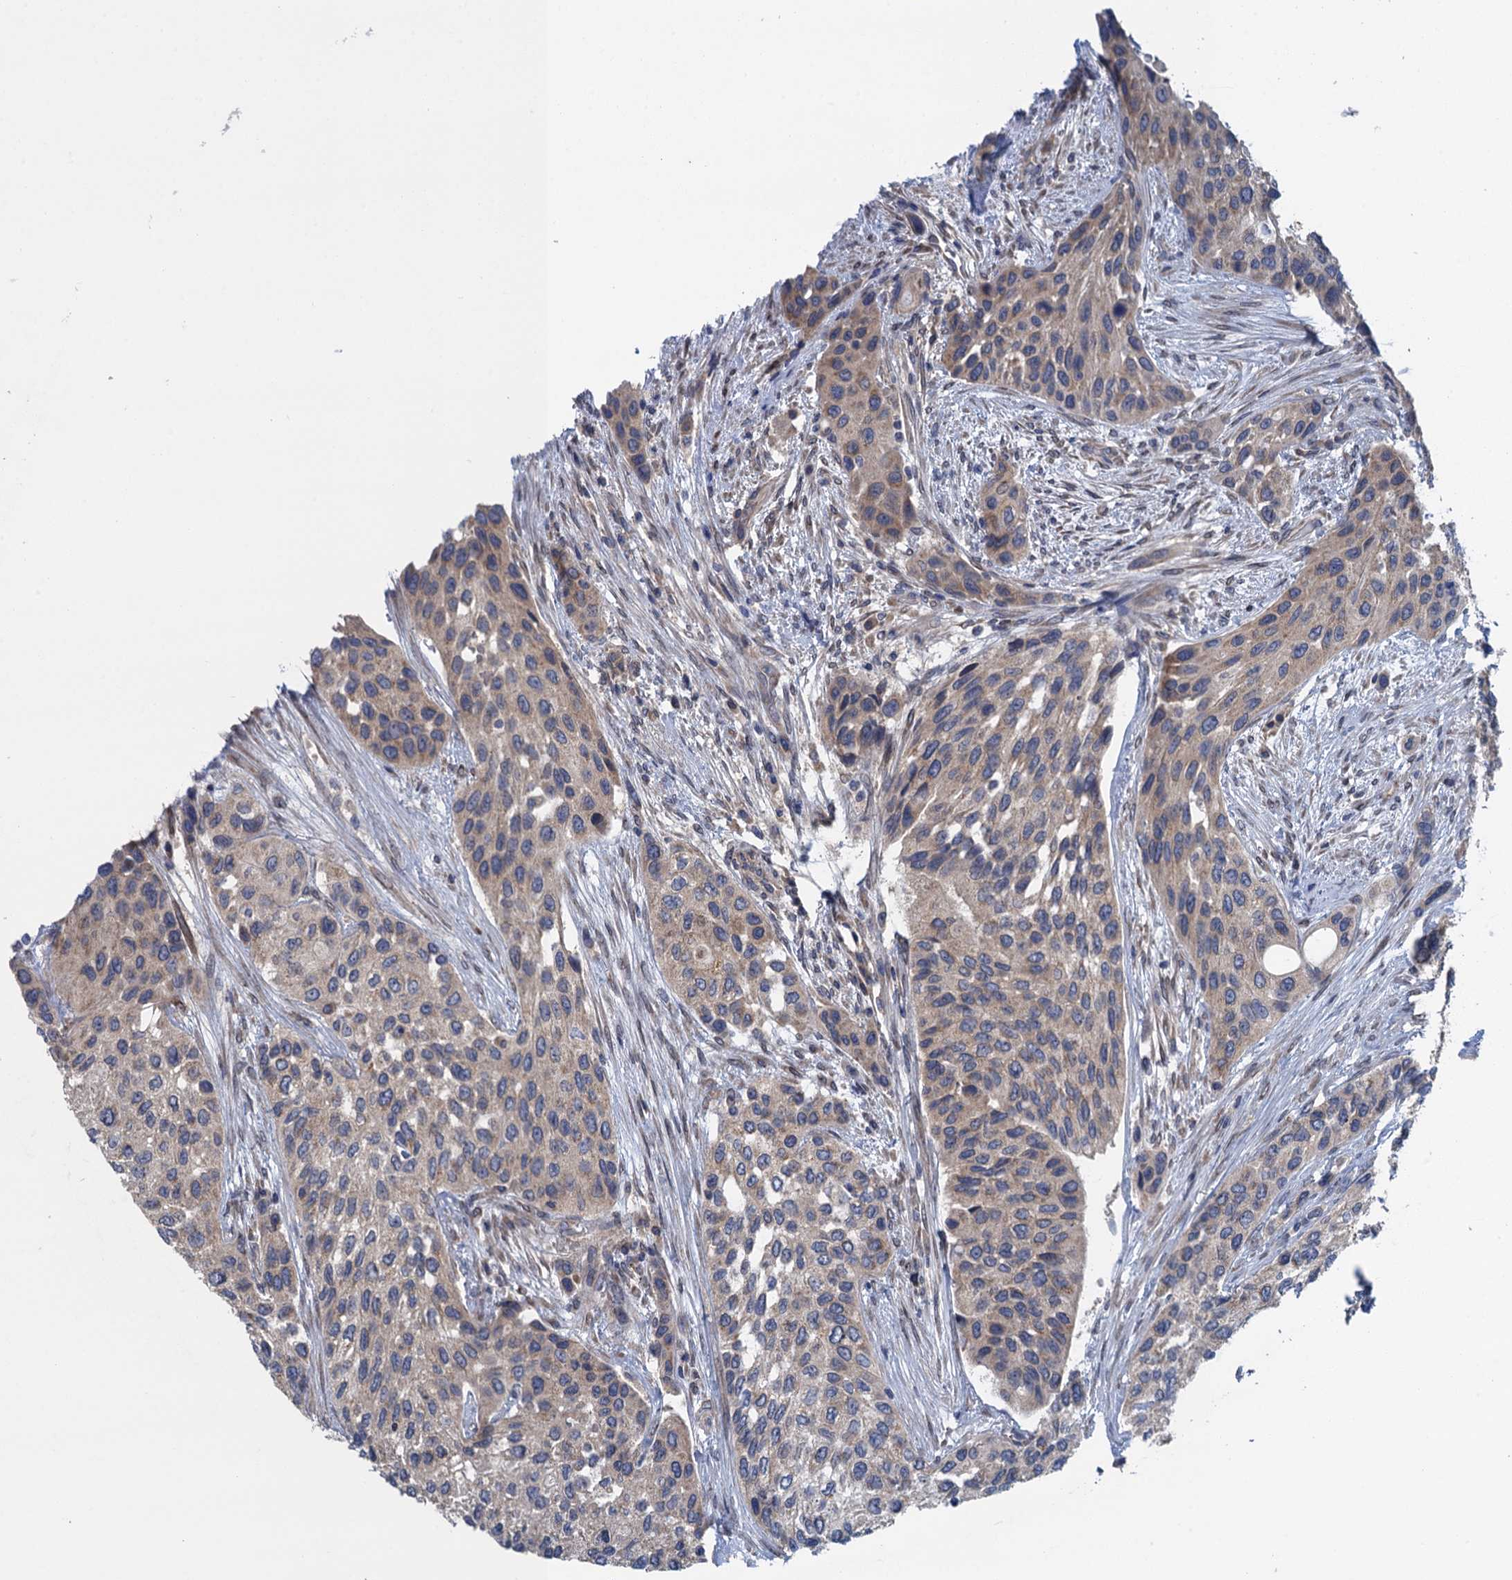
{"staining": {"intensity": "weak", "quantity": "25%-75%", "location": "cytoplasmic/membranous"}, "tissue": "urothelial cancer", "cell_type": "Tumor cells", "image_type": "cancer", "snomed": [{"axis": "morphology", "description": "Normal tissue, NOS"}, {"axis": "morphology", "description": "Urothelial carcinoma, High grade"}, {"axis": "topography", "description": "Vascular tissue"}, {"axis": "topography", "description": "Urinary bladder"}], "caption": "Urothelial cancer tissue displays weak cytoplasmic/membranous staining in approximately 25%-75% of tumor cells, visualized by immunohistochemistry. The staining was performed using DAB (3,3'-diaminobenzidine) to visualize the protein expression in brown, while the nuclei were stained in blue with hematoxylin (Magnification: 20x).", "gene": "CTU2", "patient": {"sex": "female", "age": 56}}